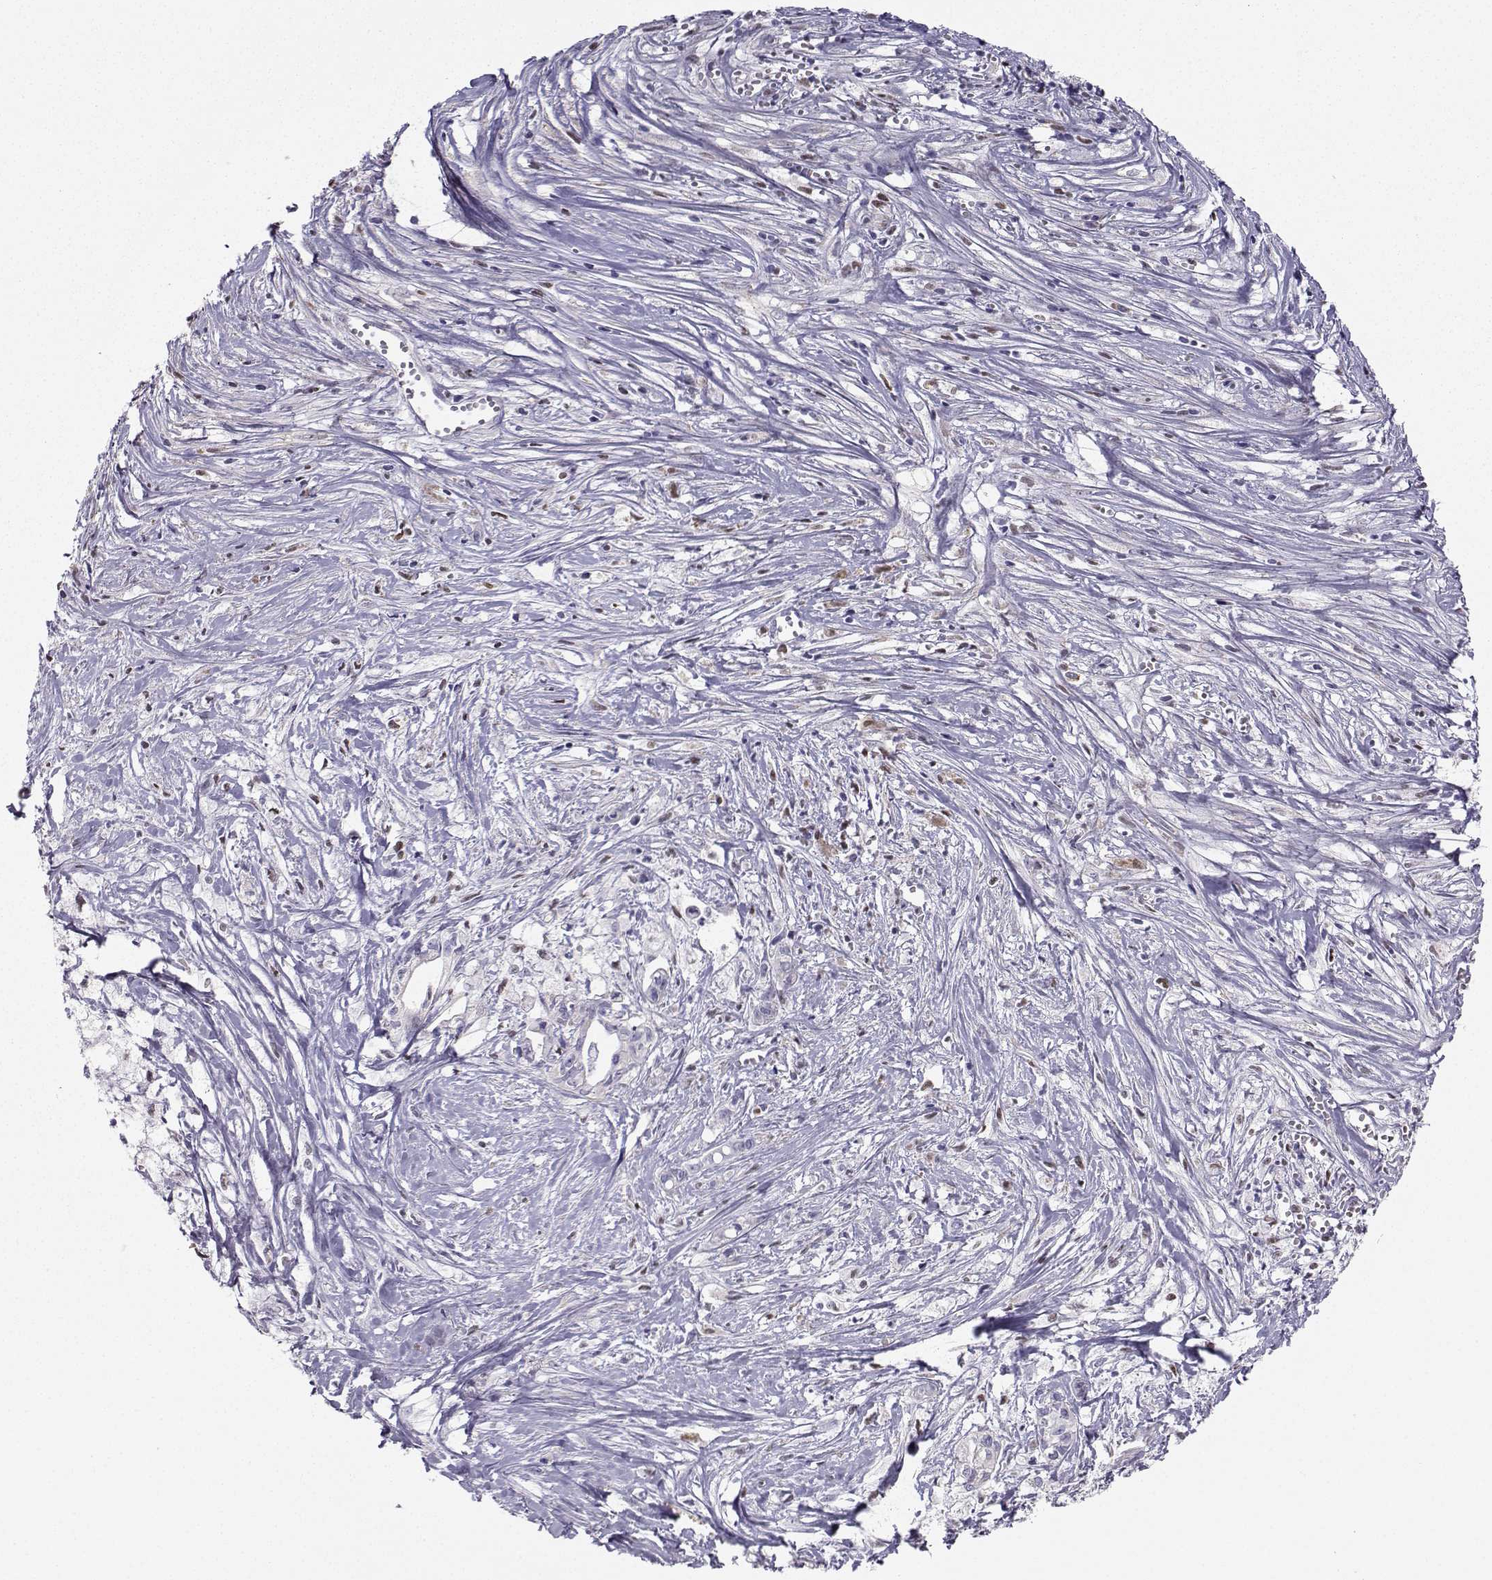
{"staining": {"intensity": "negative", "quantity": "none", "location": "none"}, "tissue": "pancreatic cancer", "cell_type": "Tumor cells", "image_type": "cancer", "snomed": [{"axis": "morphology", "description": "Adenocarcinoma, NOS"}, {"axis": "topography", "description": "Pancreas"}], "caption": "An immunohistochemistry (IHC) photomicrograph of pancreatic cancer is shown. There is no staining in tumor cells of pancreatic cancer. The staining was performed using DAB (3,3'-diaminobenzidine) to visualize the protein expression in brown, while the nuclei were stained in blue with hematoxylin (Magnification: 20x).", "gene": "DCLK3", "patient": {"sex": "male", "age": 71}}